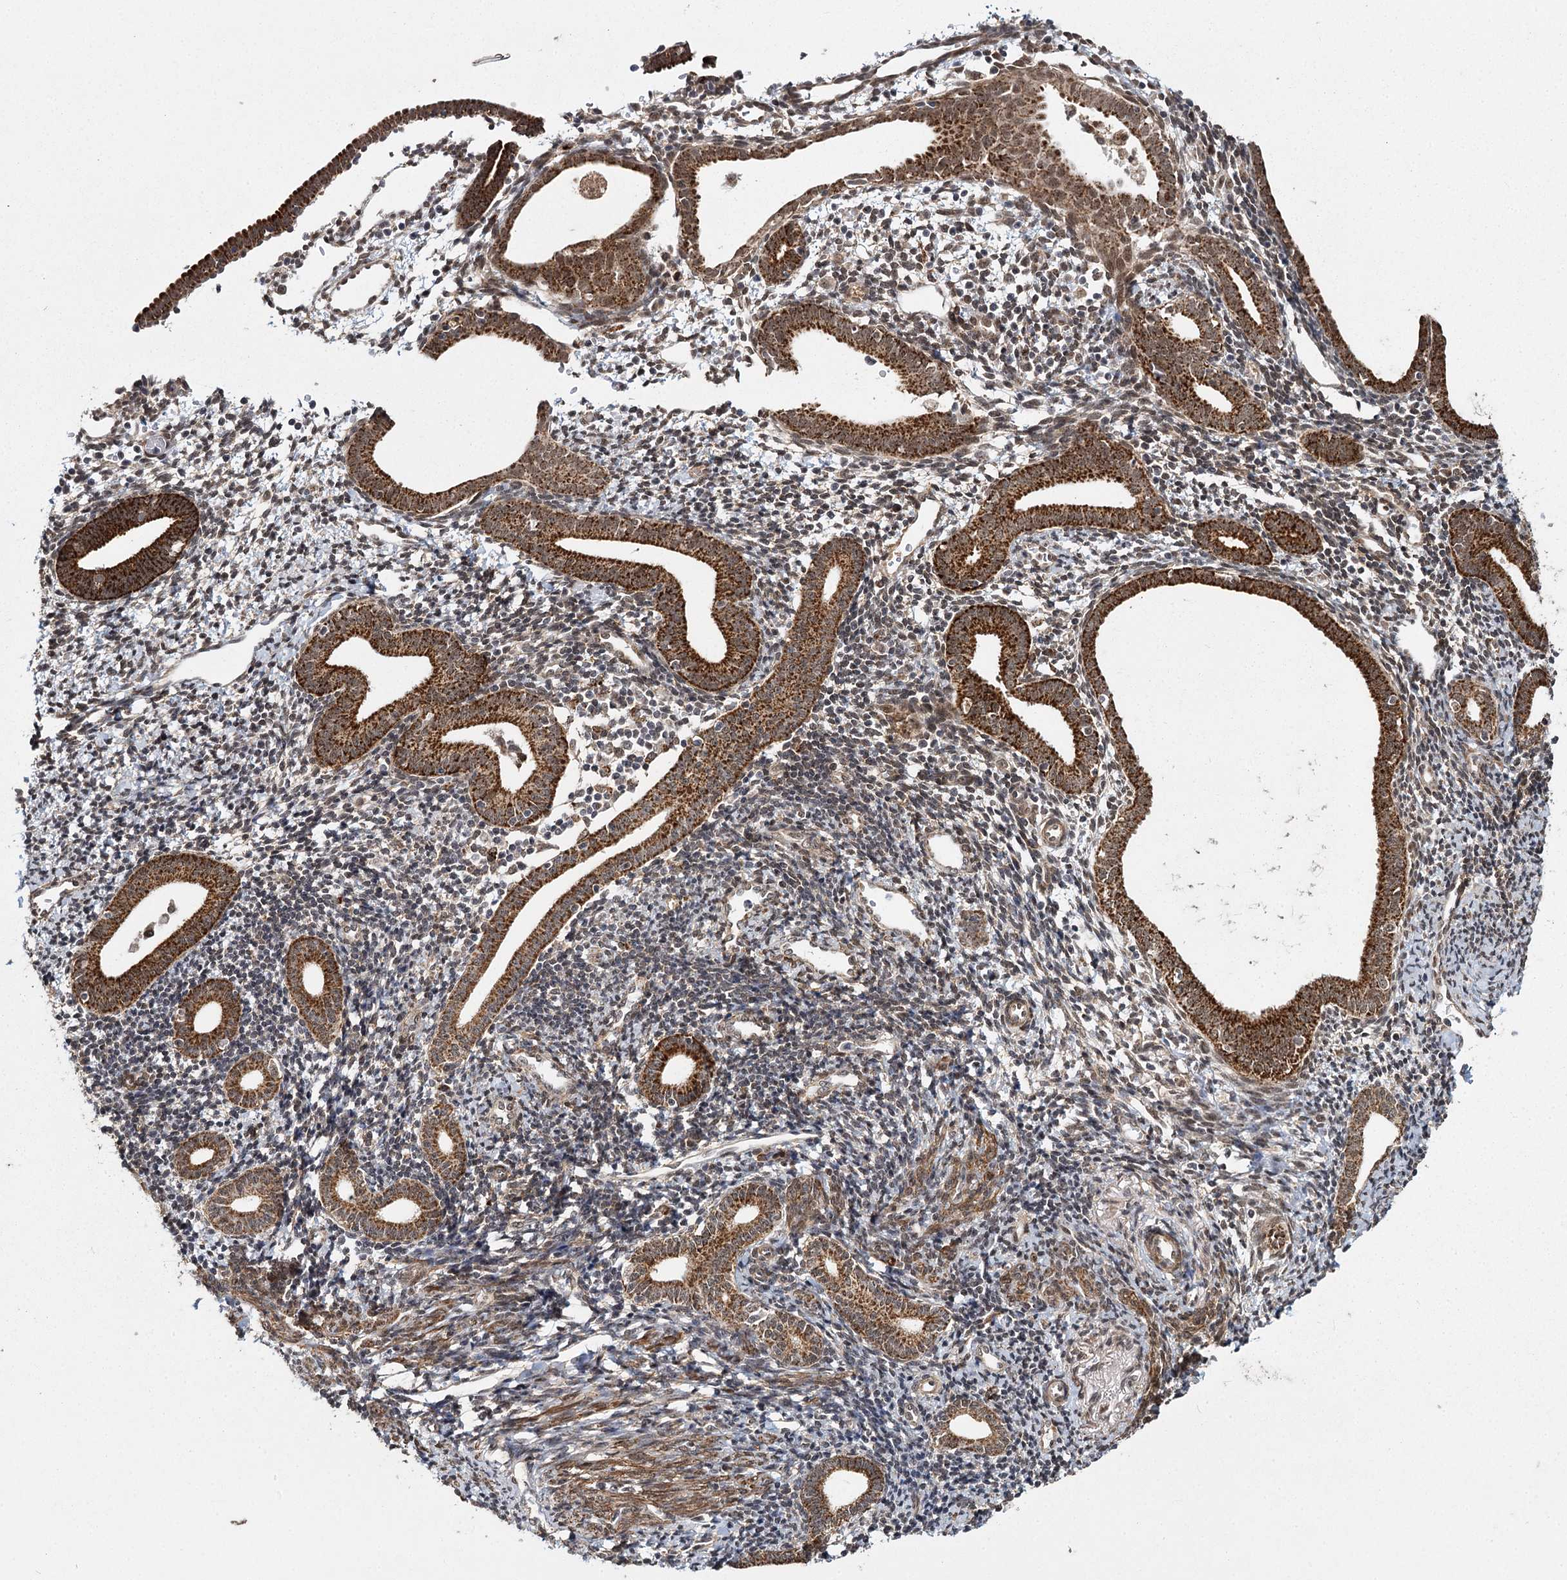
{"staining": {"intensity": "moderate", "quantity": "25%-75%", "location": "cytoplasmic/membranous,nuclear"}, "tissue": "endometrium", "cell_type": "Cells in endometrial stroma", "image_type": "normal", "snomed": [{"axis": "morphology", "description": "Normal tissue, NOS"}, {"axis": "topography", "description": "Endometrium"}], "caption": "A brown stain shows moderate cytoplasmic/membranous,nuclear staining of a protein in cells in endometrial stroma of normal endometrium. Immunohistochemistry (ihc) stains the protein of interest in brown and the nuclei are stained blue.", "gene": "ZCCHC24", "patient": {"sex": "female", "age": 56}}